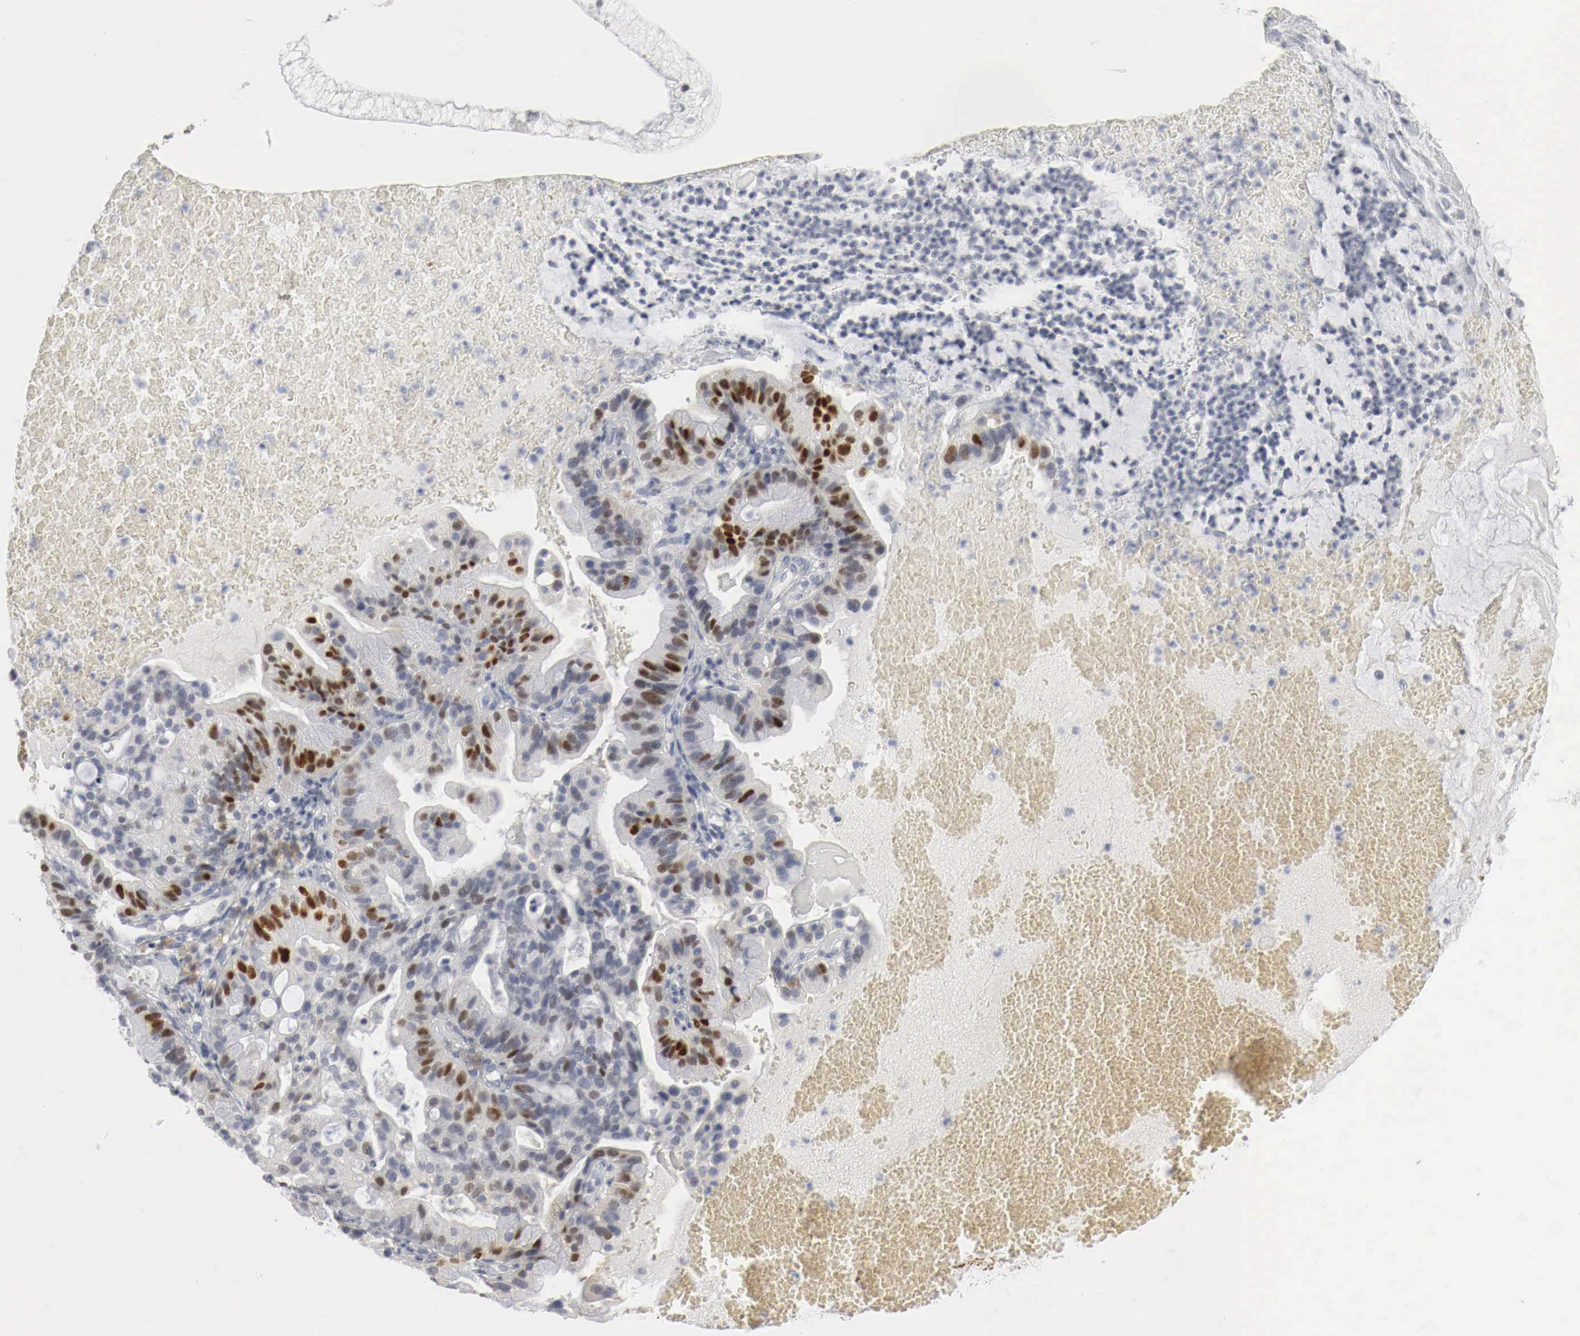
{"staining": {"intensity": "moderate", "quantity": "25%-75%", "location": "nuclear"}, "tissue": "cervical cancer", "cell_type": "Tumor cells", "image_type": "cancer", "snomed": [{"axis": "morphology", "description": "Adenocarcinoma, NOS"}, {"axis": "topography", "description": "Cervix"}], "caption": "This micrograph reveals immunohistochemistry staining of cervical cancer, with medium moderate nuclear staining in approximately 25%-75% of tumor cells.", "gene": "TP63", "patient": {"sex": "female", "age": 41}}